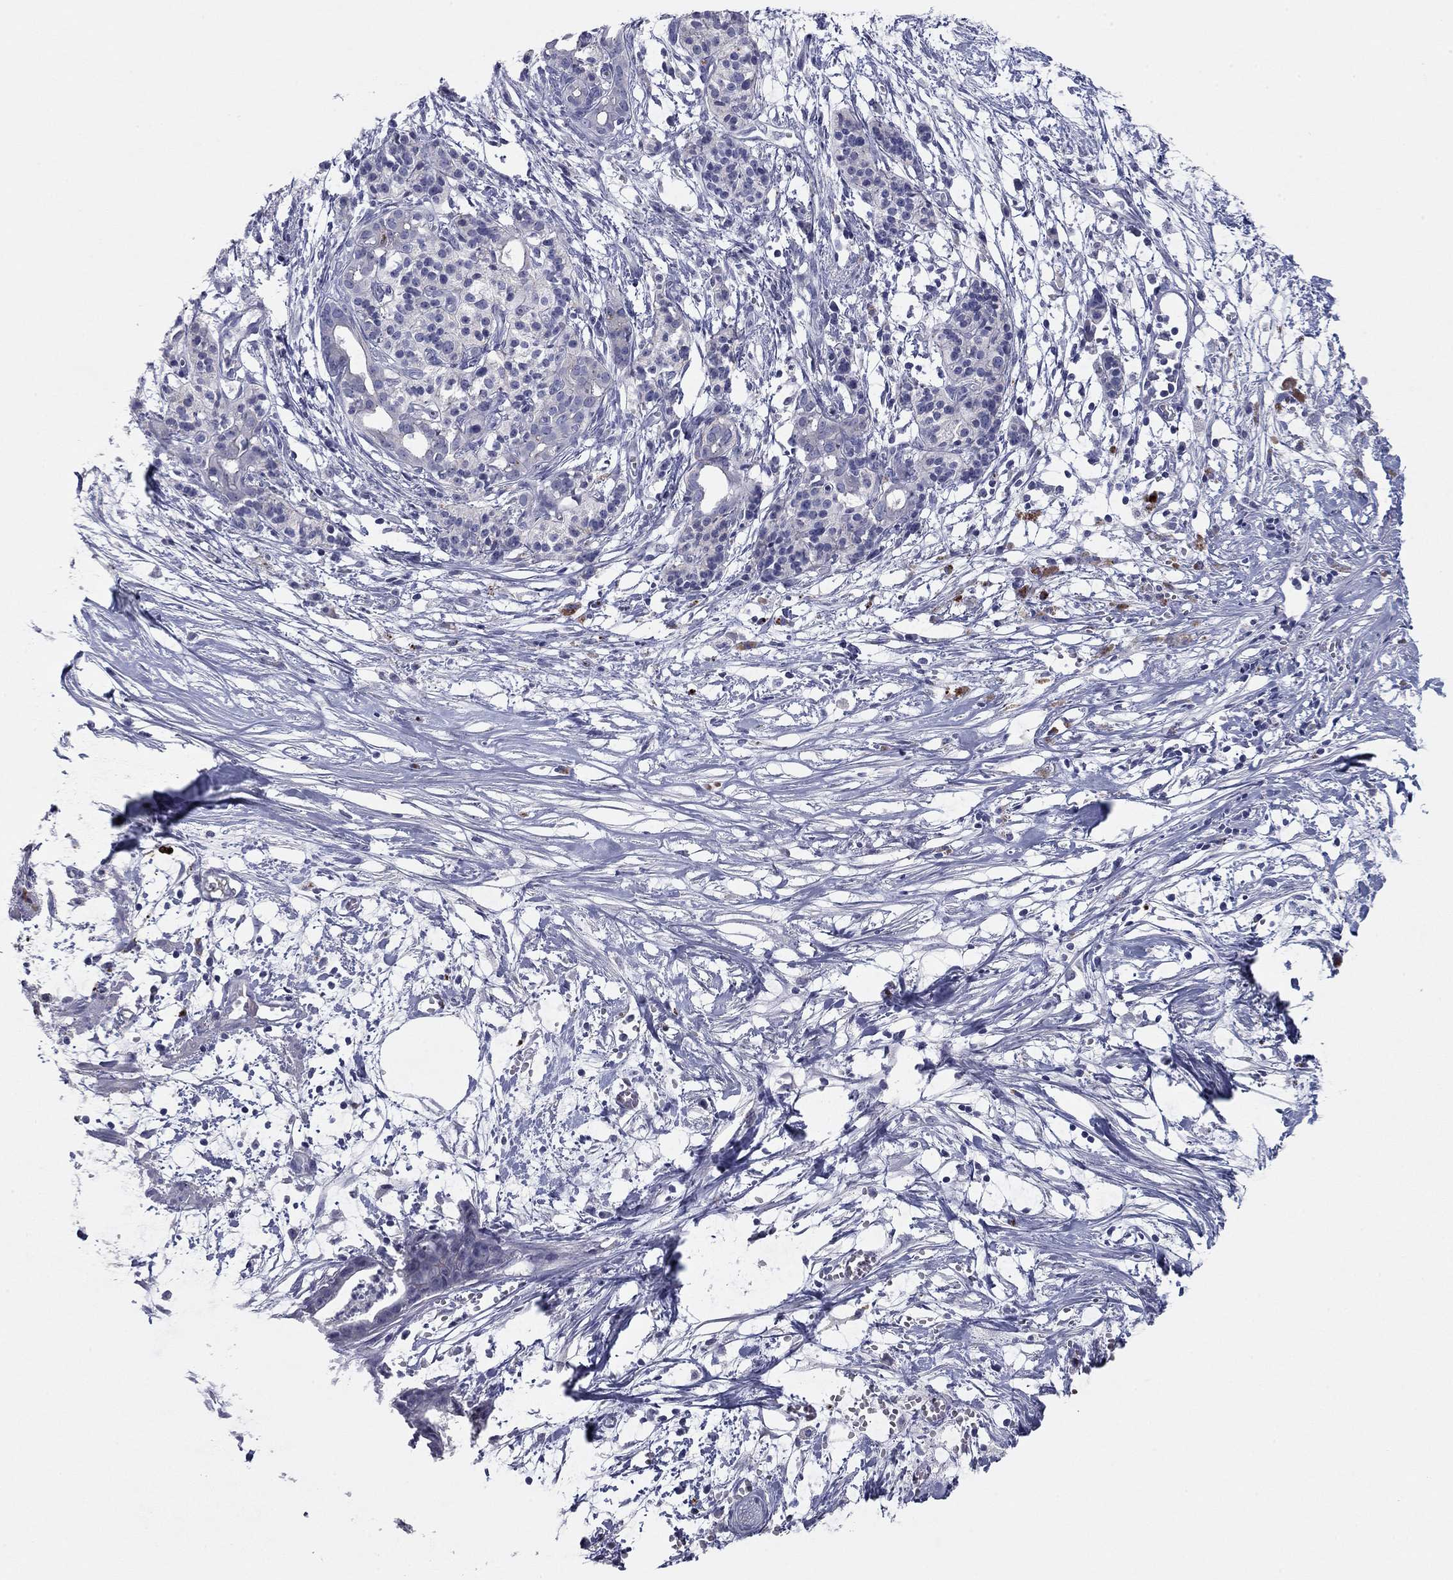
{"staining": {"intensity": "negative", "quantity": "none", "location": "none"}, "tissue": "pancreatic cancer", "cell_type": "Tumor cells", "image_type": "cancer", "snomed": [{"axis": "morphology", "description": "Normal tissue, NOS"}, {"axis": "morphology", "description": "Adenocarcinoma, NOS"}, {"axis": "topography", "description": "Pancreas"}], "caption": "High power microscopy photomicrograph of an immunohistochemistry (IHC) image of pancreatic cancer (adenocarcinoma), revealing no significant expression in tumor cells.", "gene": "CNTNAP4", "patient": {"sex": "female", "age": 58}}